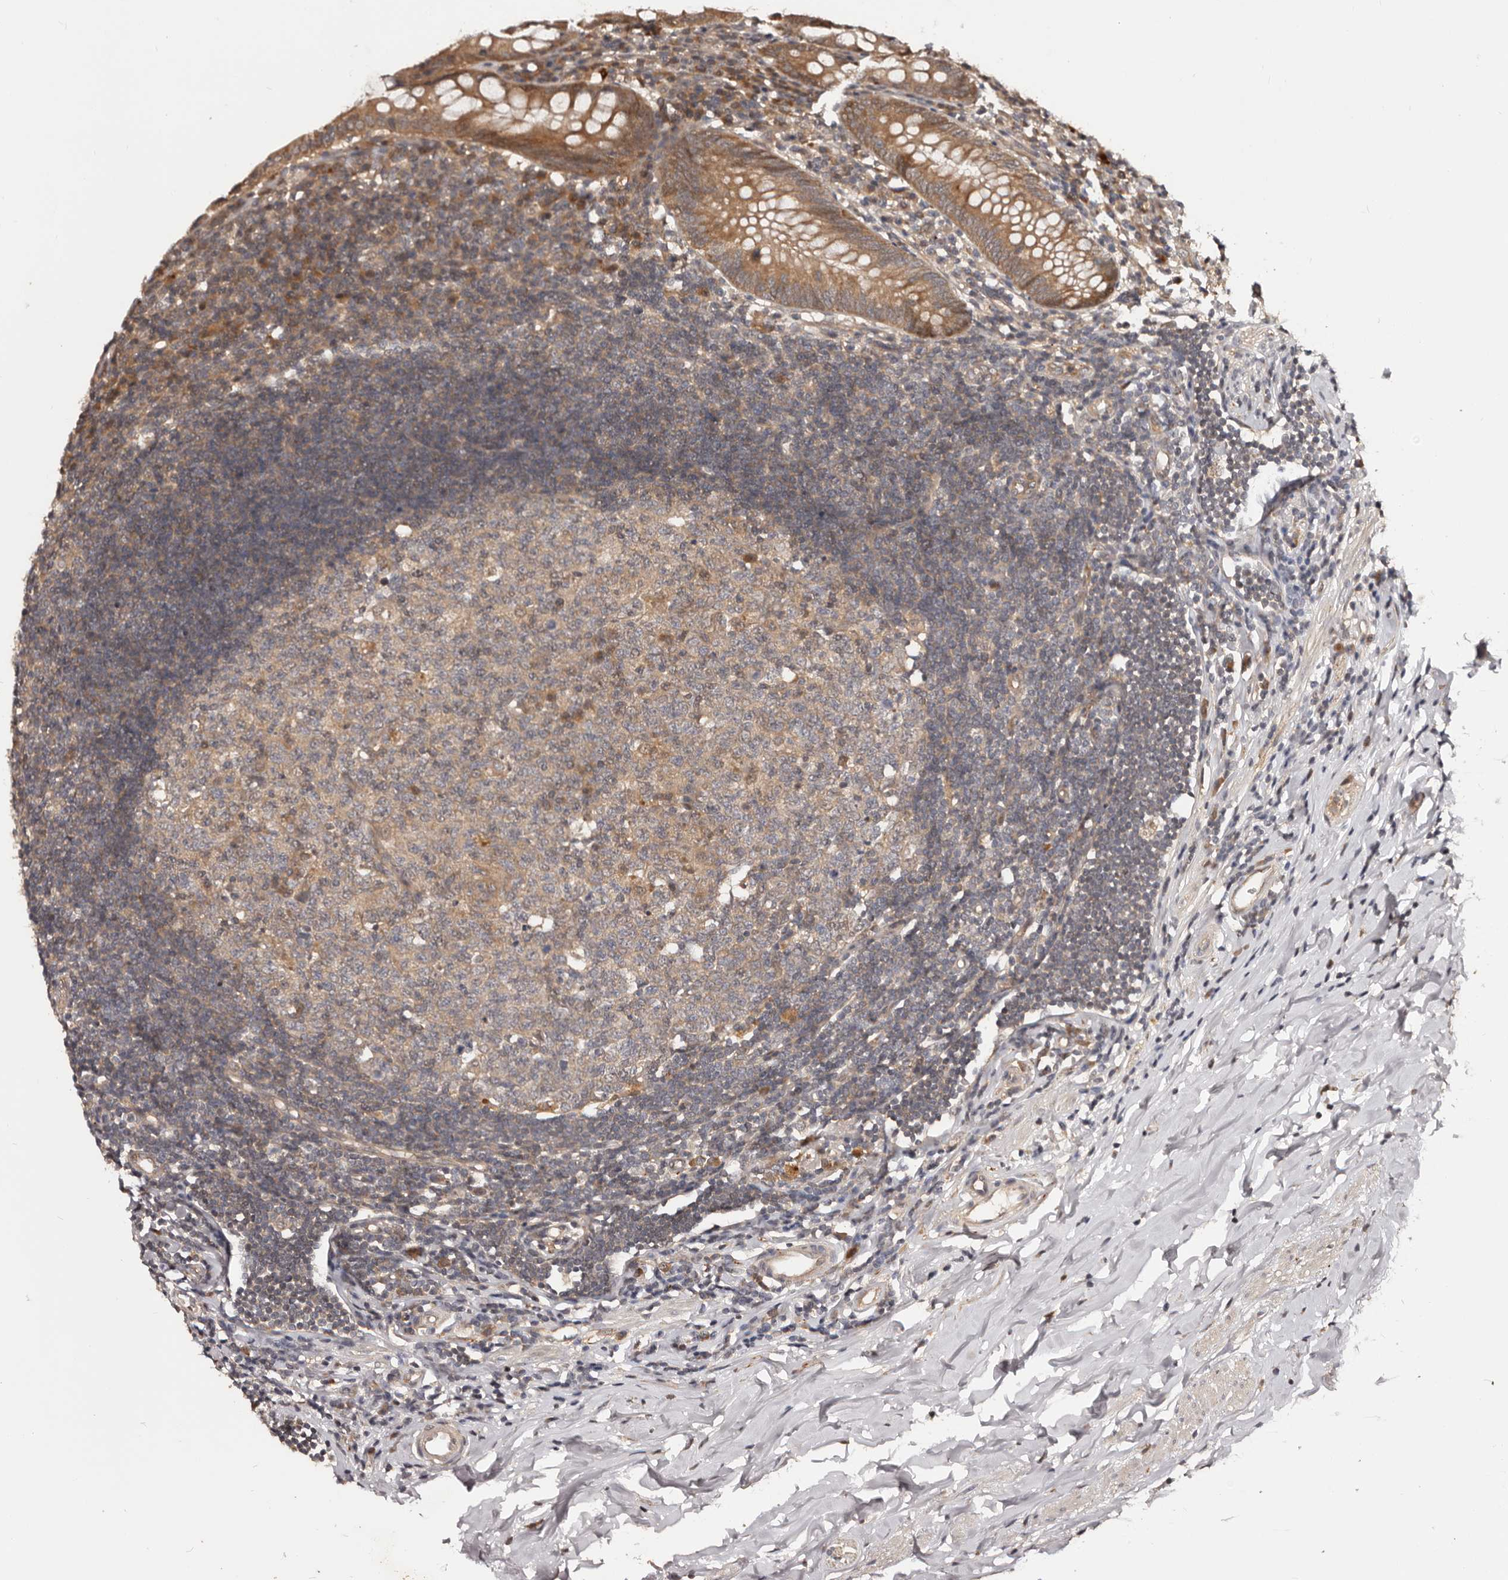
{"staining": {"intensity": "moderate", "quantity": ">75%", "location": "cytoplasmic/membranous"}, "tissue": "appendix", "cell_type": "Glandular cells", "image_type": "normal", "snomed": [{"axis": "morphology", "description": "Normal tissue, NOS"}, {"axis": "topography", "description": "Appendix"}], "caption": "DAB (3,3'-diaminobenzidine) immunohistochemical staining of benign appendix displays moderate cytoplasmic/membranous protein positivity in approximately >75% of glandular cells.", "gene": "MDP1", "patient": {"sex": "female", "age": 54}}